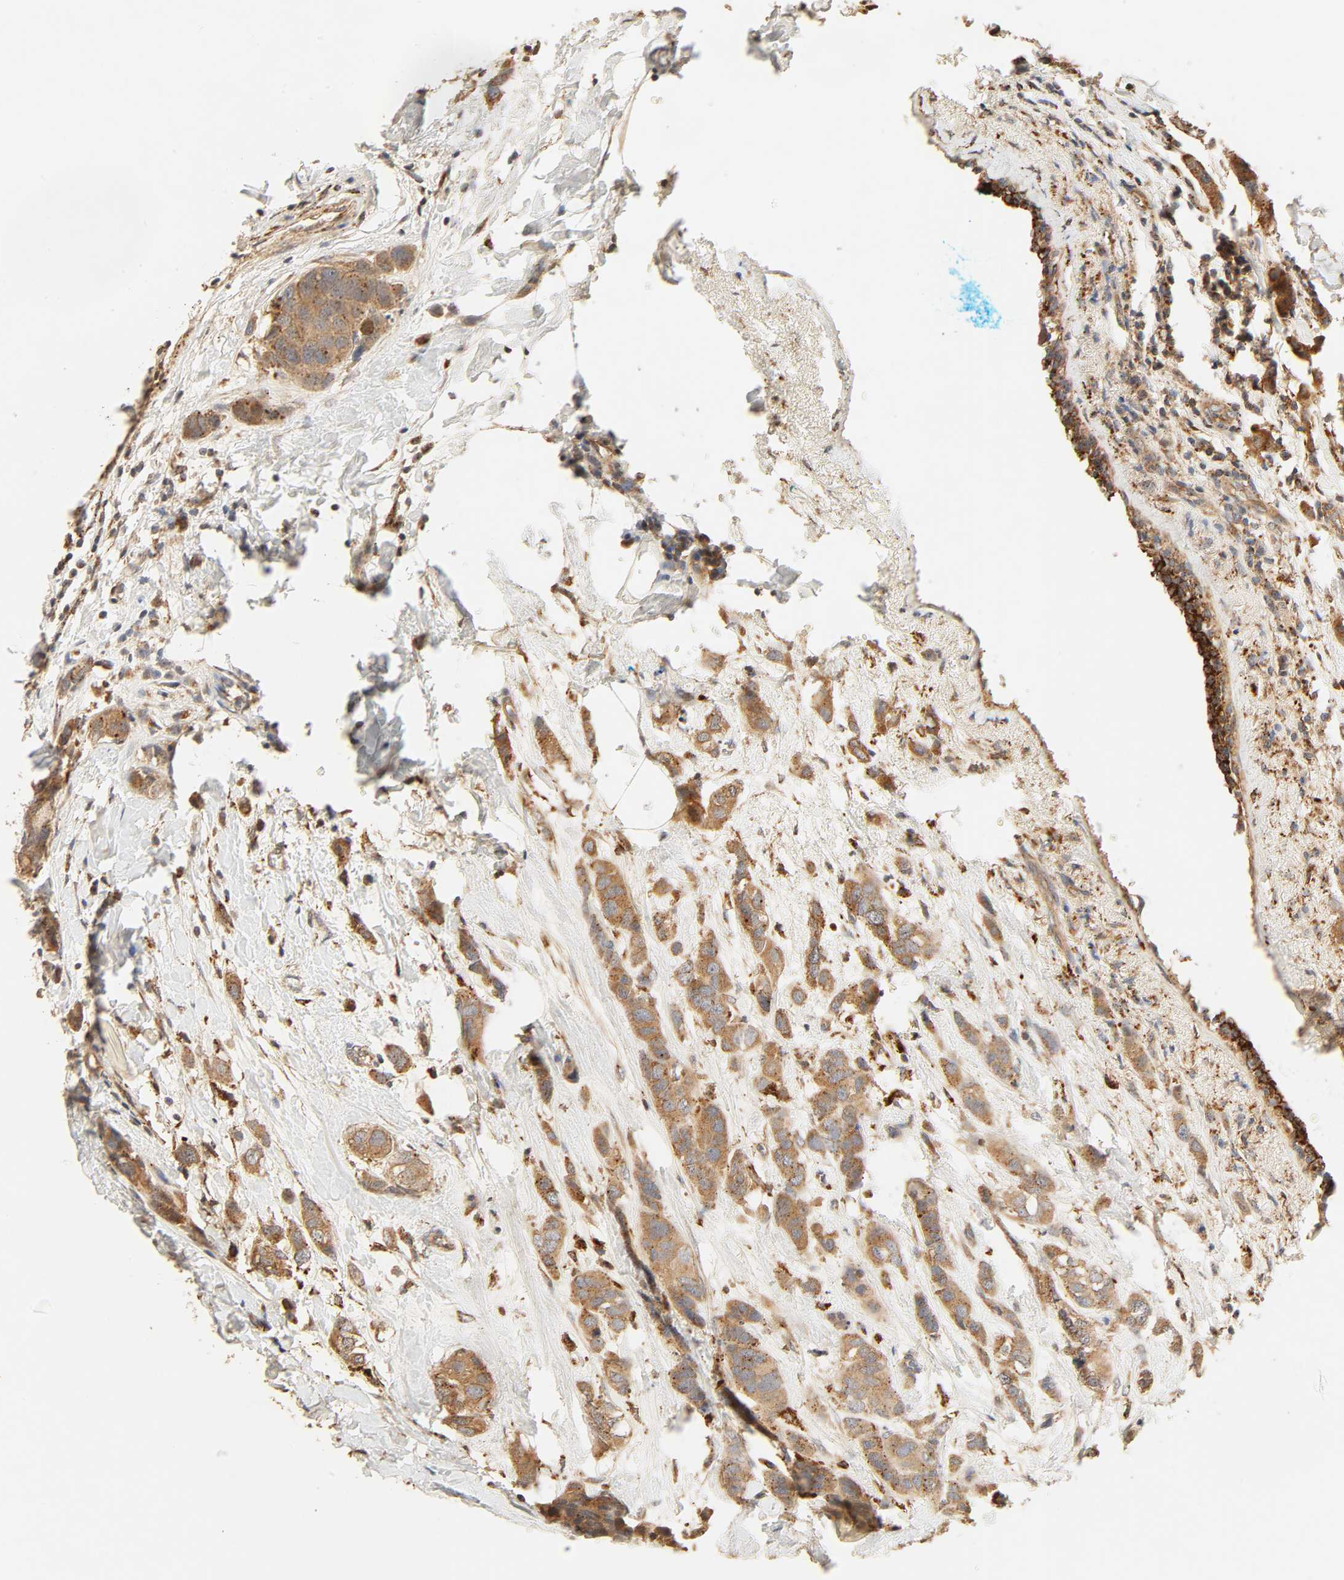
{"staining": {"intensity": "moderate", "quantity": ">75%", "location": "cytoplasmic/membranous"}, "tissue": "breast cancer", "cell_type": "Tumor cells", "image_type": "cancer", "snomed": [{"axis": "morphology", "description": "Normal tissue, NOS"}, {"axis": "morphology", "description": "Duct carcinoma"}, {"axis": "topography", "description": "Breast"}], "caption": "Immunohistochemical staining of breast cancer shows medium levels of moderate cytoplasmic/membranous expression in about >75% of tumor cells.", "gene": "MAPK6", "patient": {"sex": "female", "age": 50}}